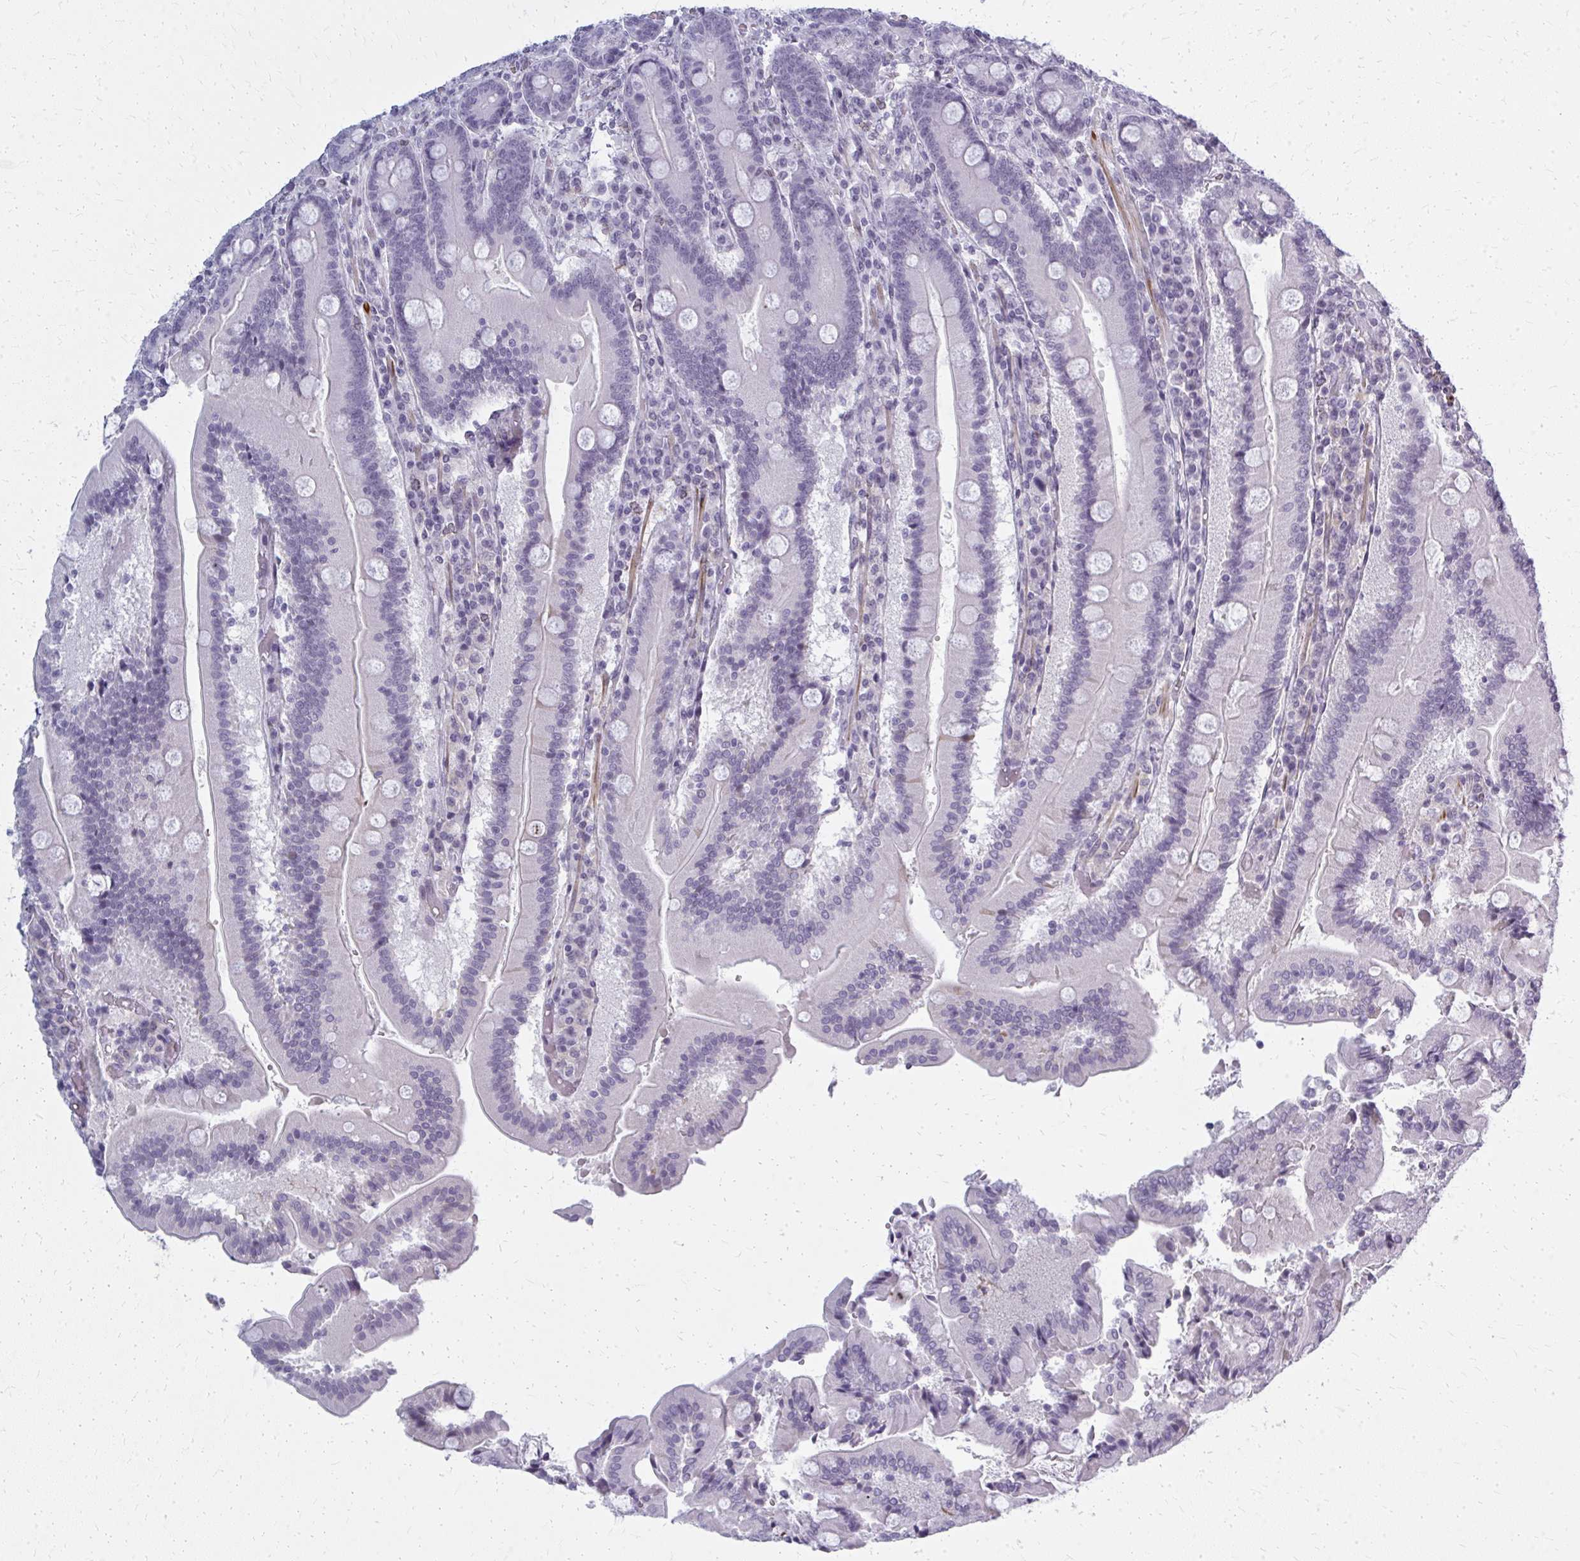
{"staining": {"intensity": "negative", "quantity": "none", "location": "none"}, "tissue": "duodenum", "cell_type": "Glandular cells", "image_type": "normal", "snomed": [{"axis": "morphology", "description": "Normal tissue, NOS"}, {"axis": "topography", "description": "Duodenum"}], "caption": "Protein analysis of unremarkable duodenum exhibits no significant expression in glandular cells.", "gene": "CASQ2", "patient": {"sex": "female", "age": 62}}